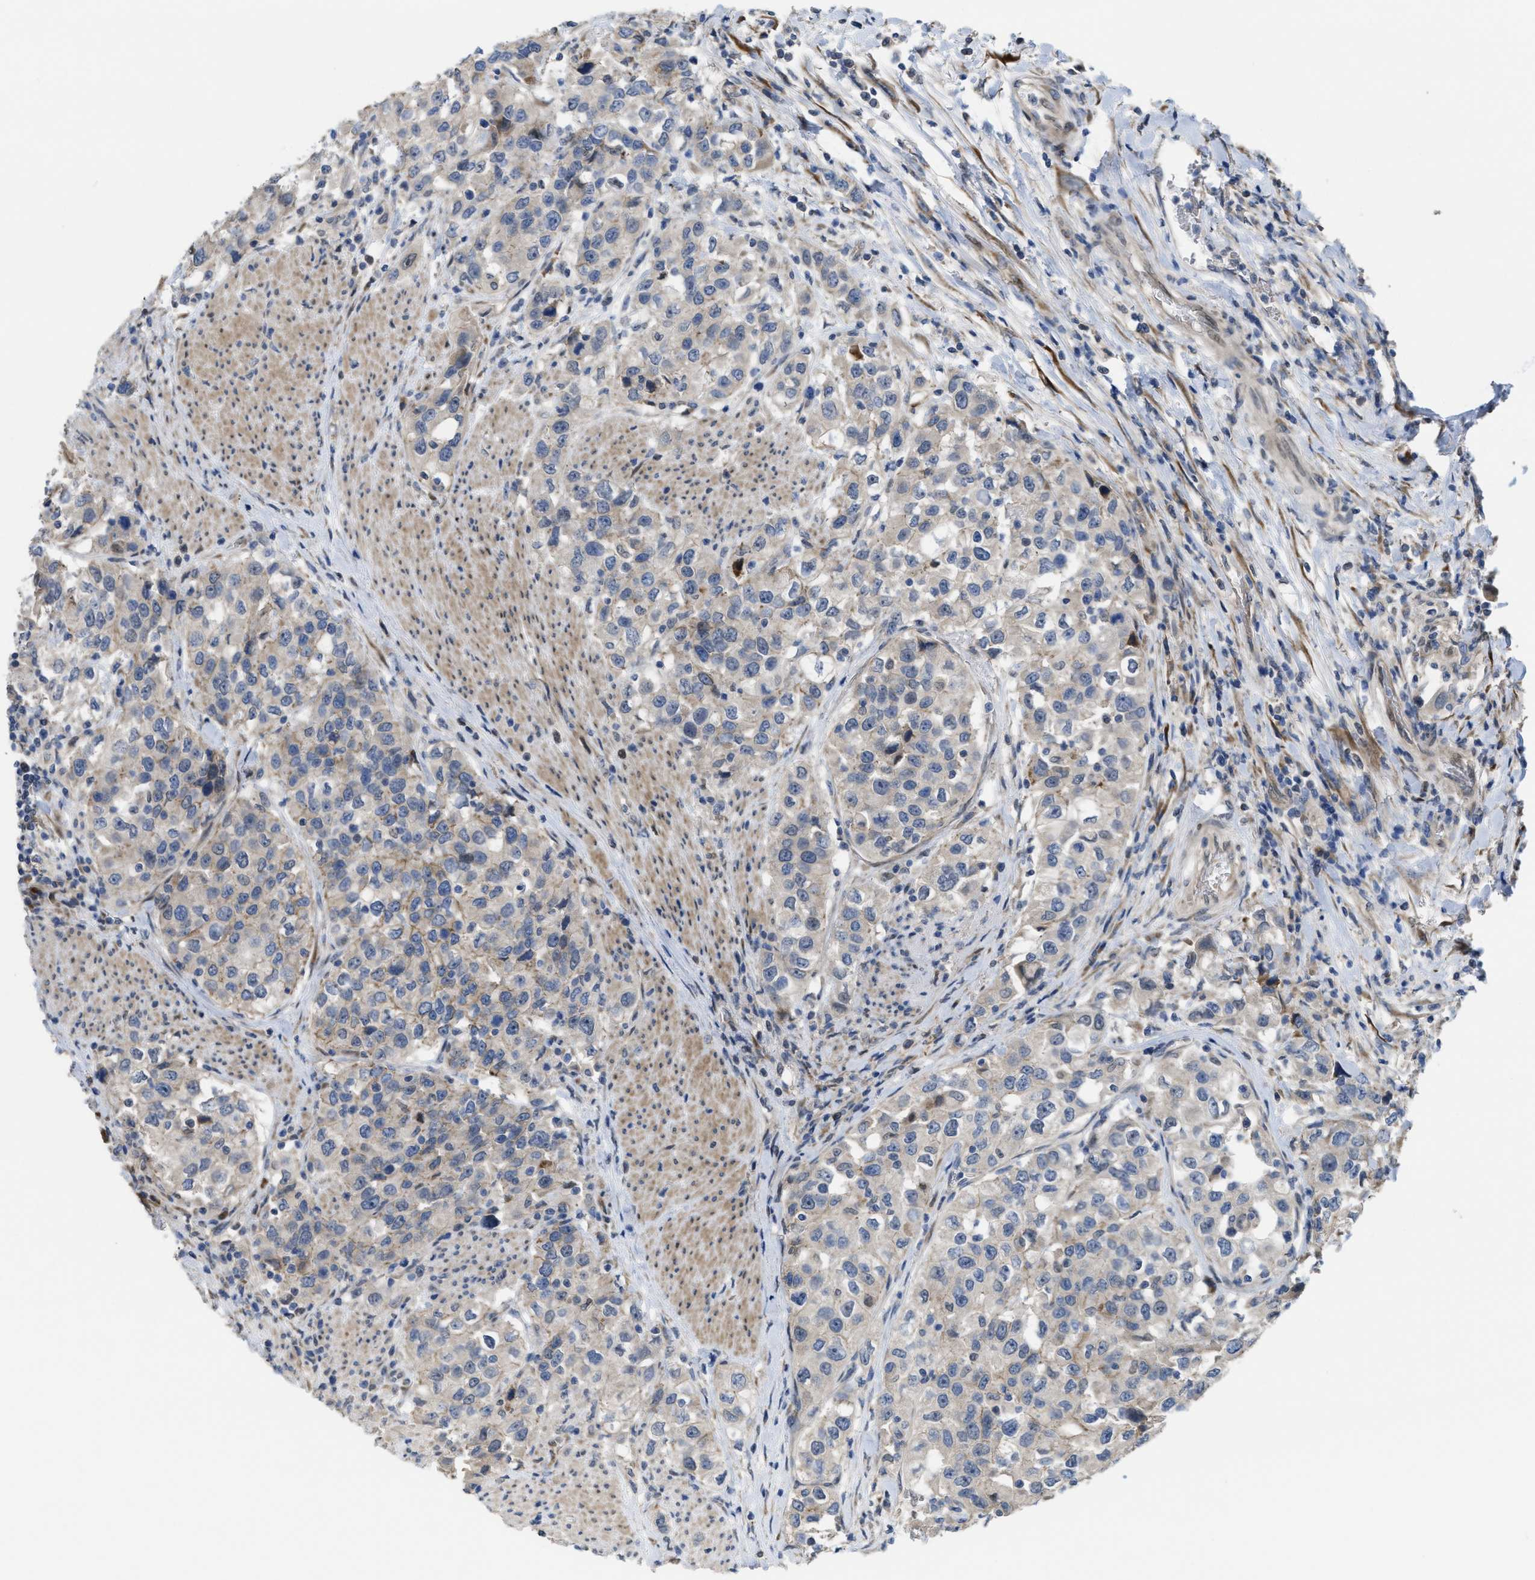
{"staining": {"intensity": "weak", "quantity": "<25%", "location": "cytoplasmic/membranous"}, "tissue": "urothelial cancer", "cell_type": "Tumor cells", "image_type": "cancer", "snomed": [{"axis": "morphology", "description": "Urothelial carcinoma, High grade"}, {"axis": "topography", "description": "Urinary bladder"}], "caption": "The micrograph exhibits no significant positivity in tumor cells of high-grade urothelial carcinoma.", "gene": "CDPF1", "patient": {"sex": "female", "age": 80}}